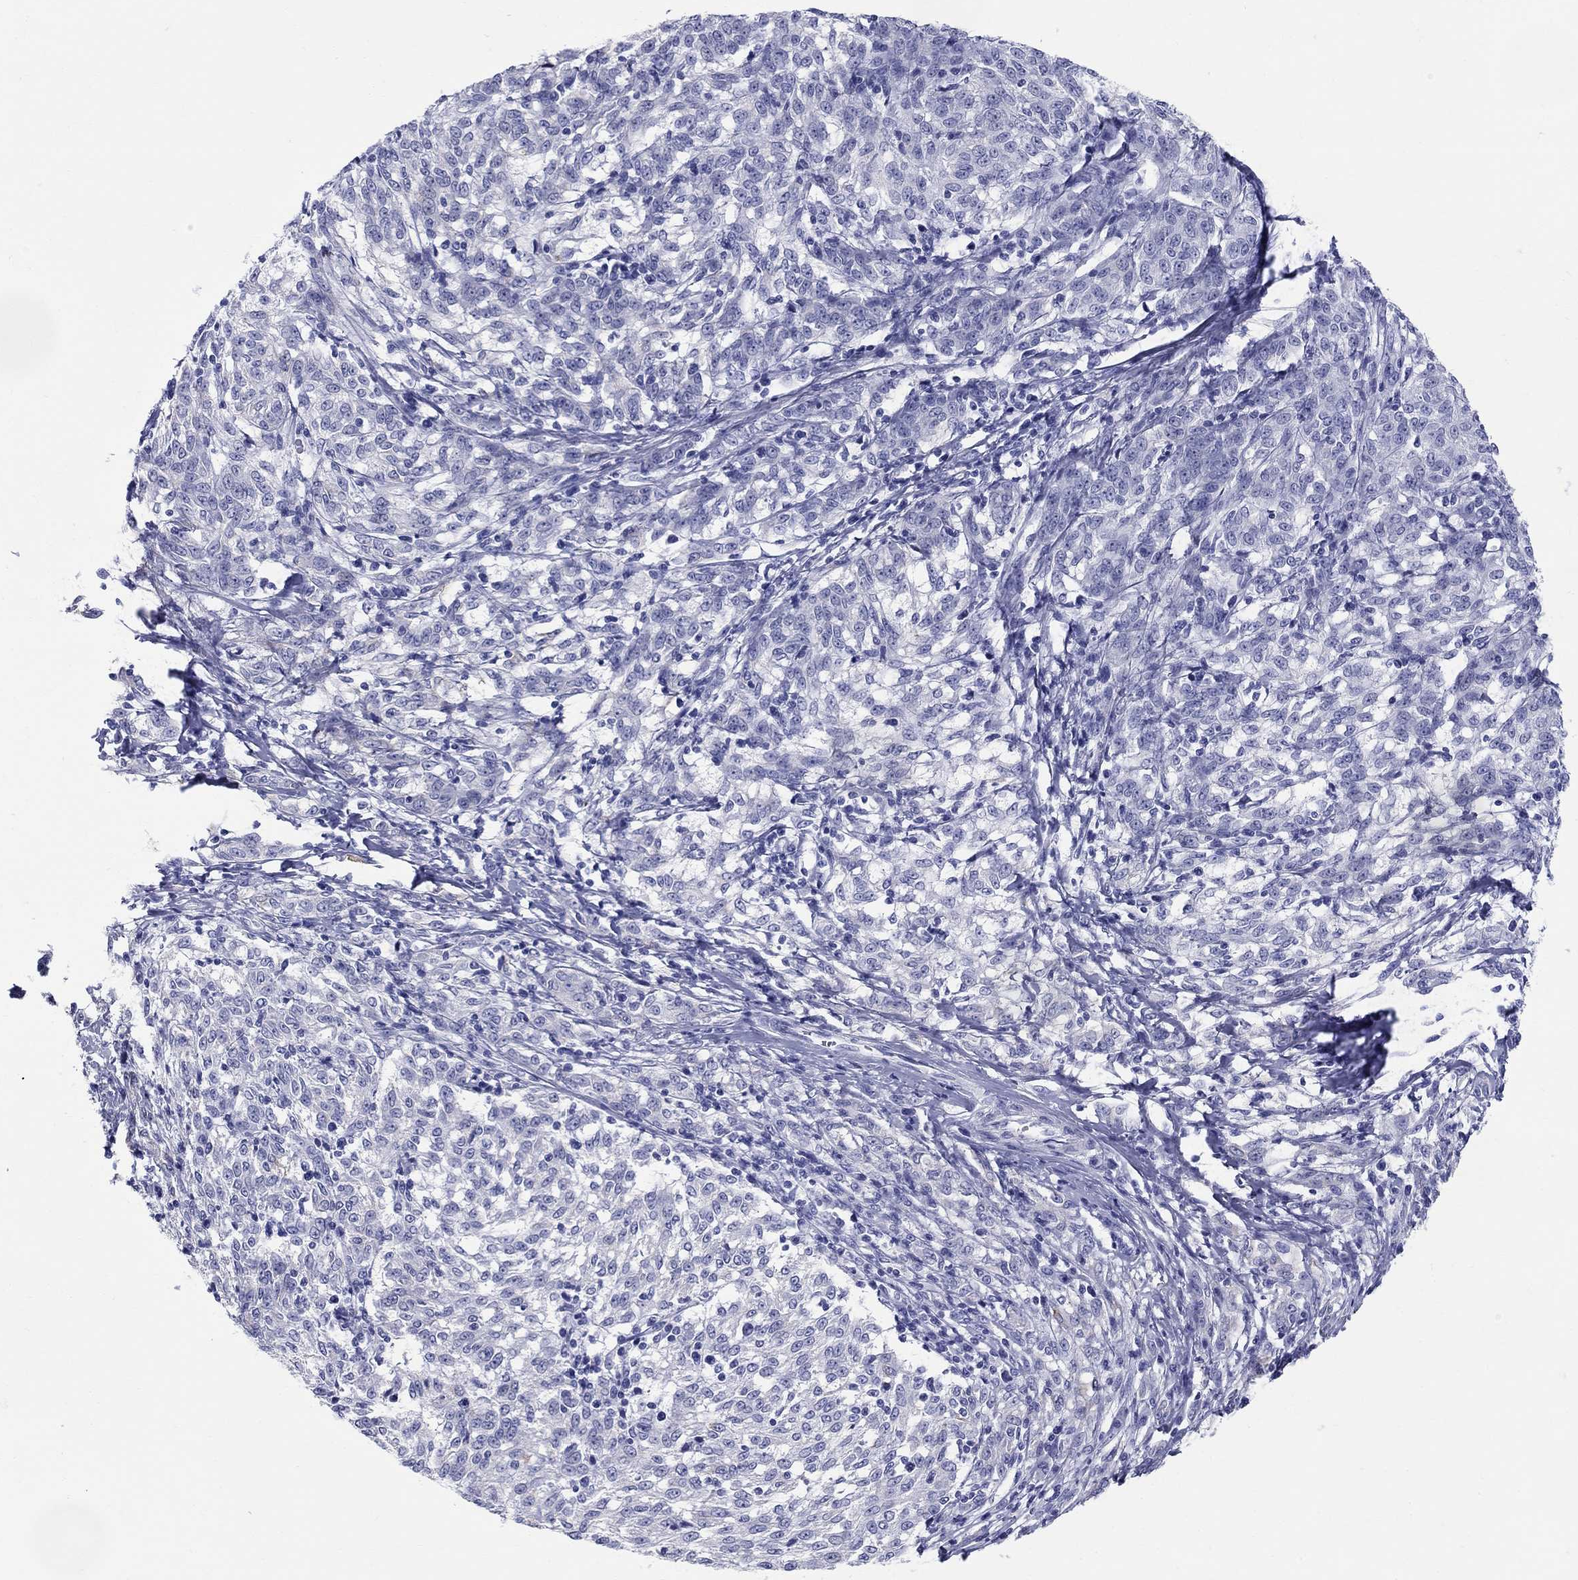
{"staining": {"intensity": "negative", "quantity": "none", "location": "none"}, "tissue": "melanoma", "cell_type": "Tumor cells", "image_type": "cancer", "snomed": [{"axis": "morphology", "description": "Malignant melanoma, NOS"}, {"axis": "topography", "description": "Skin"}], "caption": "Immunohistochemical staining of human melanoma shows no significant positivity in tumor cells.", "gene": "LAMP5", "patient": {"sex": "female", "age": 72}}